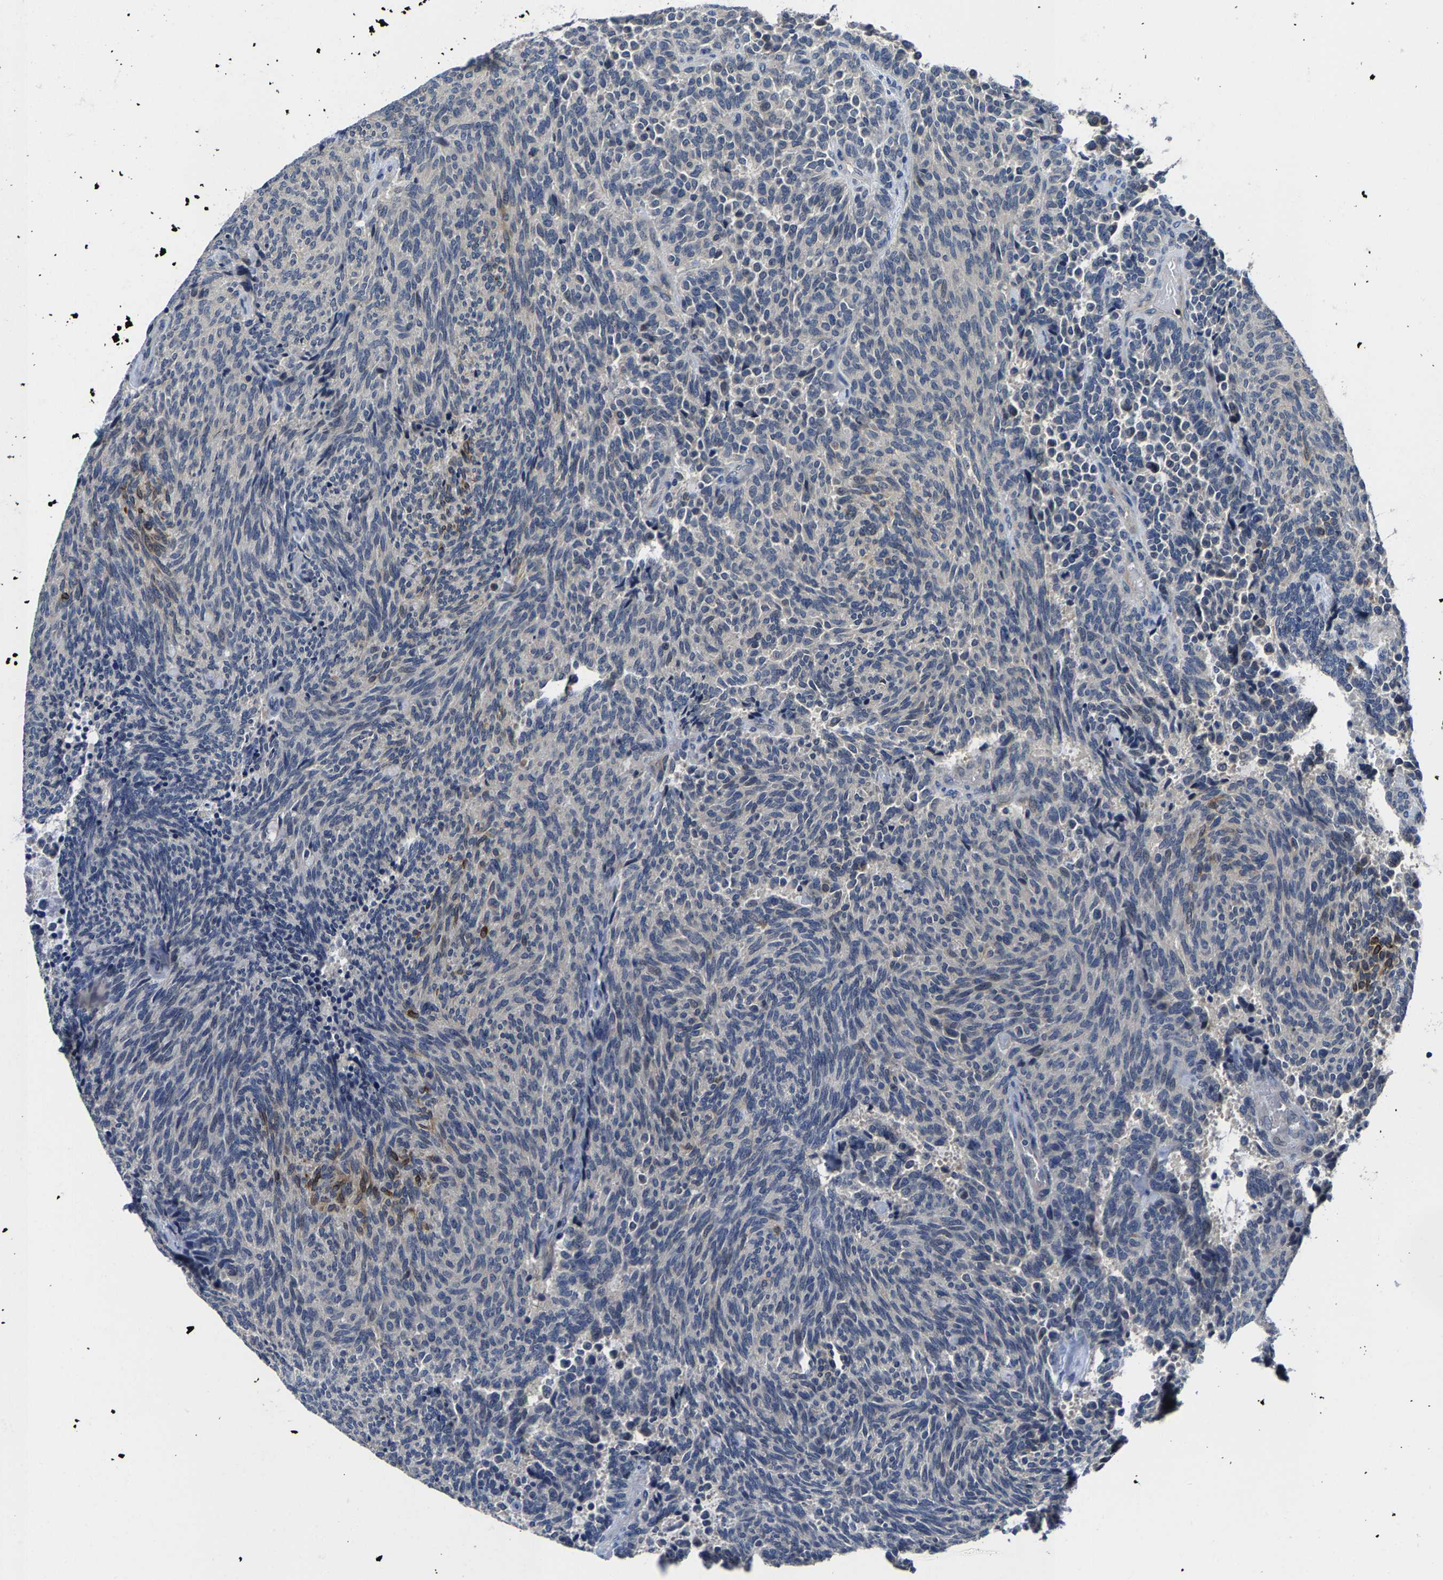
{"staining": {"intensity": "negative", "quantity": "none", "location": "none"}, "tissue": "carcinoid", "cell_type": "Tumor cells", "image_type": "cancer", "snomed": [{"axis": "morphology", "description": "Carcinoid, malignant, NOS"}, {"axis": "topography", "description": "Pancreas"}], "caption": "High magnification brightfield microscopy of carcinoid stained with DAB (3,3'-diaminobenzidine) (brown) and counterstained with hematoxylin (blue): tumor cells show no significant staining.", "gene": "AGBL3", "patient": {"sex": "female", "age": 54}}